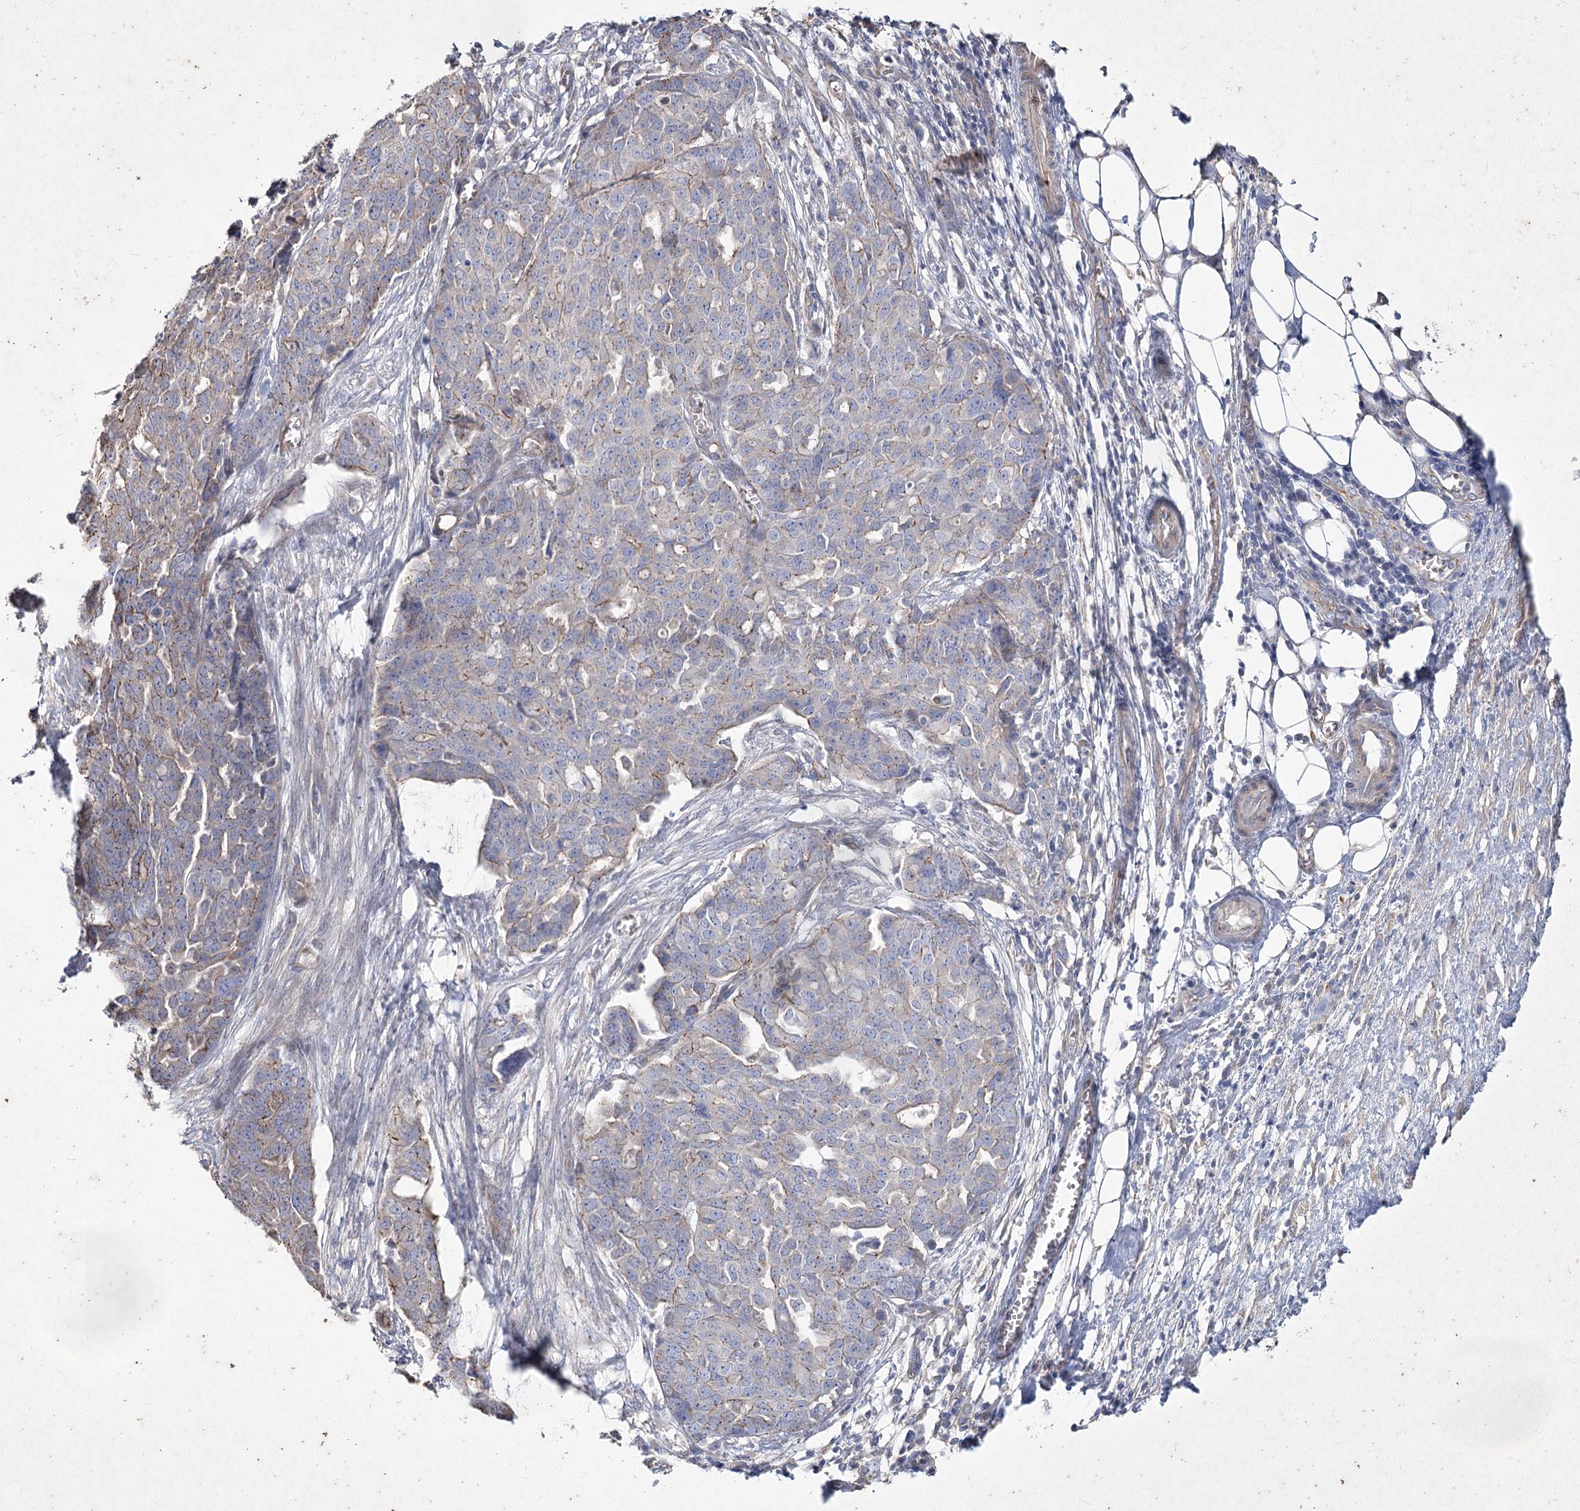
{"staining": {"intensity": "weak", "quantity": "25%-75%", "location": "cytoplasmic/membranous"}, "tissue": "ovarian cancer", "cell_type": "Tumor cells", "image_type": "cancer", "snomed": [{"axis": "morphology", "description": "Cystadenocarcinoma, serous, NOS"}, {"axis": "topography", "description": "Soft tissue"}, {"axis": "topography", "description": "Ovary"}], "caption": "Immunohistochemical staining of ovarian cancer shows weak cytoplasmic/membranous protein staining in about 25%-75% of tumor cells.", "gene": "LDLRAD3", "patient": {"sex": "female", "age": 57}}